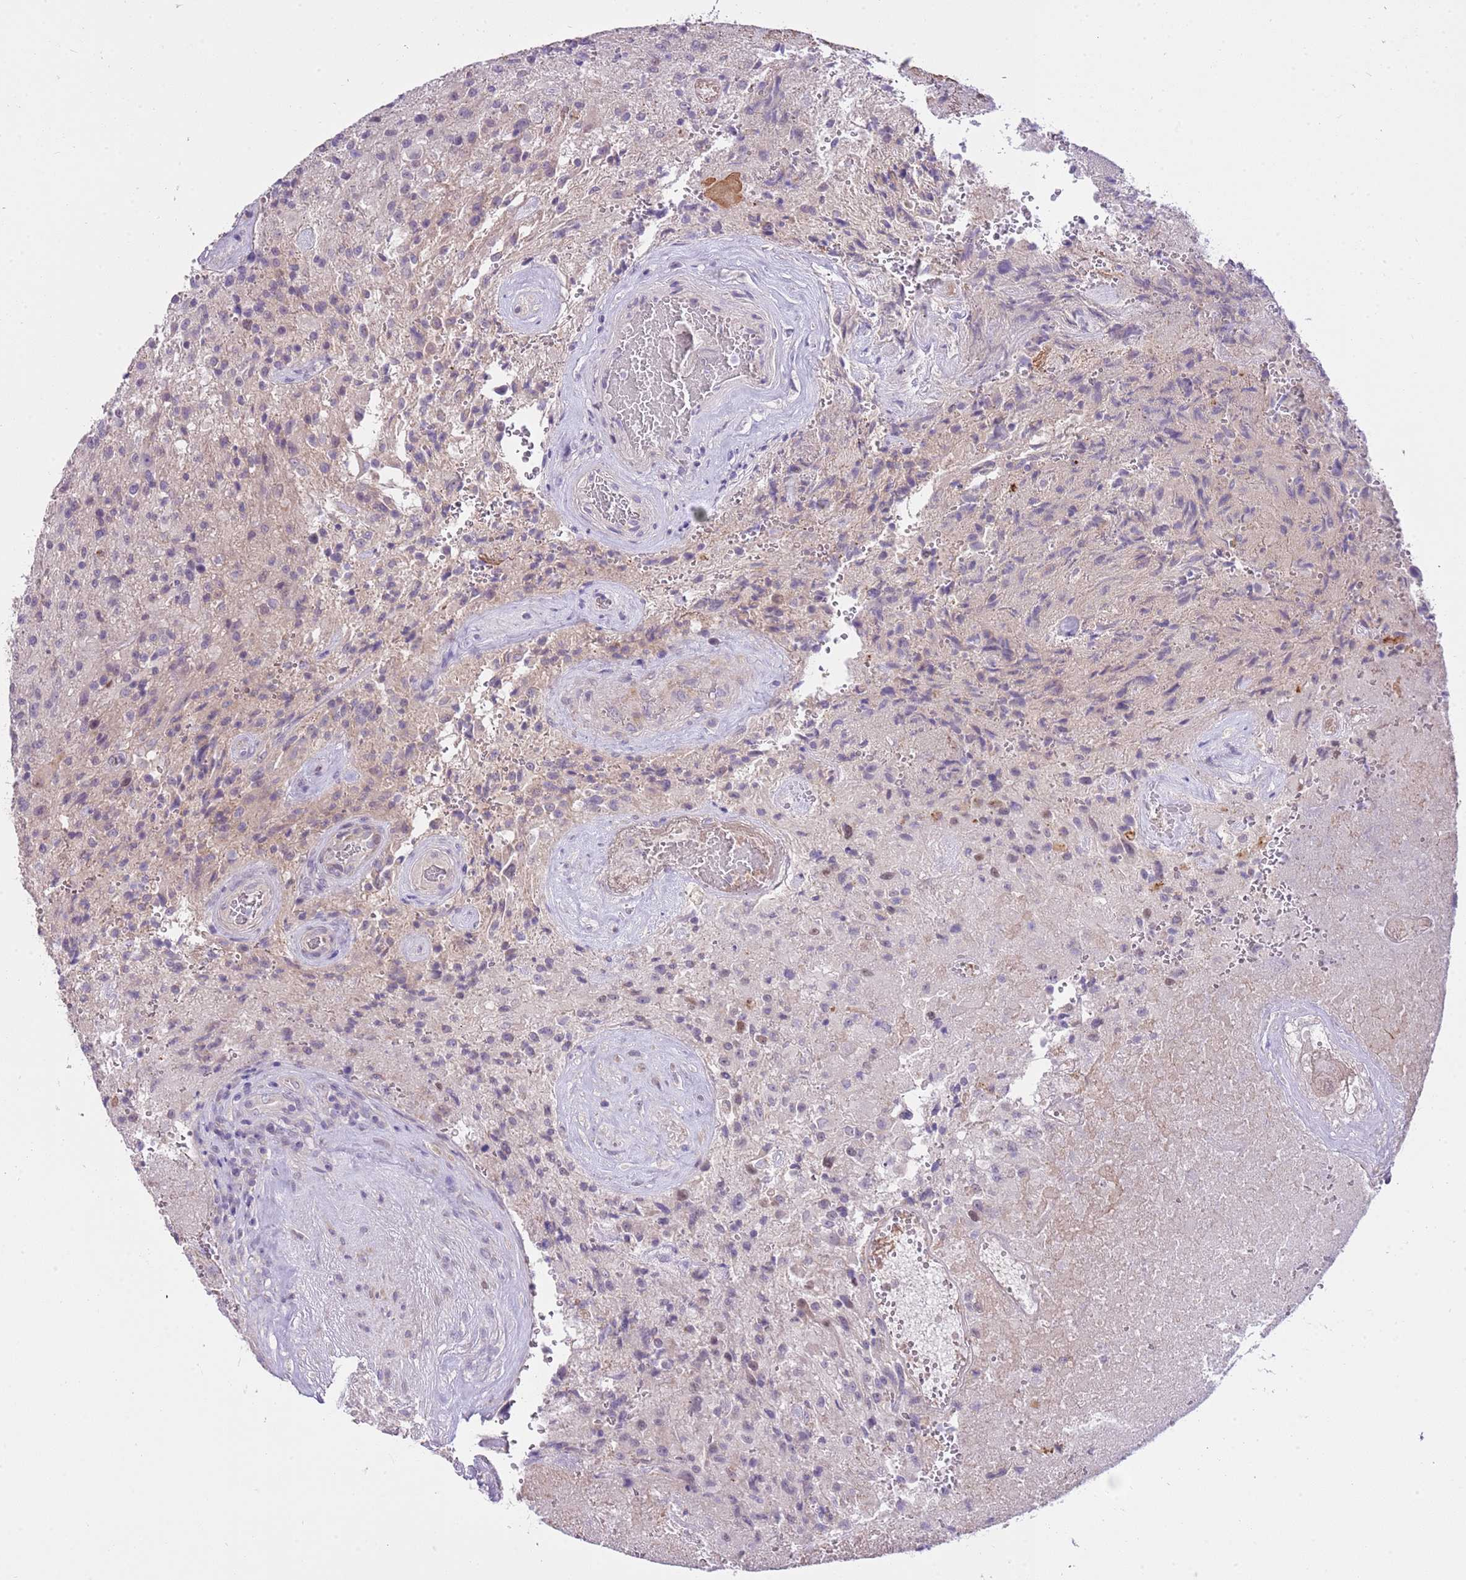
{"staining": {"intensity": "negative", "quantity": "none", "location": "none"}, "tissue": "glioma", "cell_type": "Tumor cells", "image_type": "cancer", "snomed": [{"axis": "morphology", "description": "Normal tissue, NOS"}, {"axis": "morphology", "description": "Glioma, malignant, High grade"}, {"axis": "topography", "description": "Cerebral cortex"}], "caption": "Glioma was stained to show a protein in brown. There is no significant staining in tumor cells.", "gene": "FBRSL1", "patient": {"sex": "male", "age": 56}}